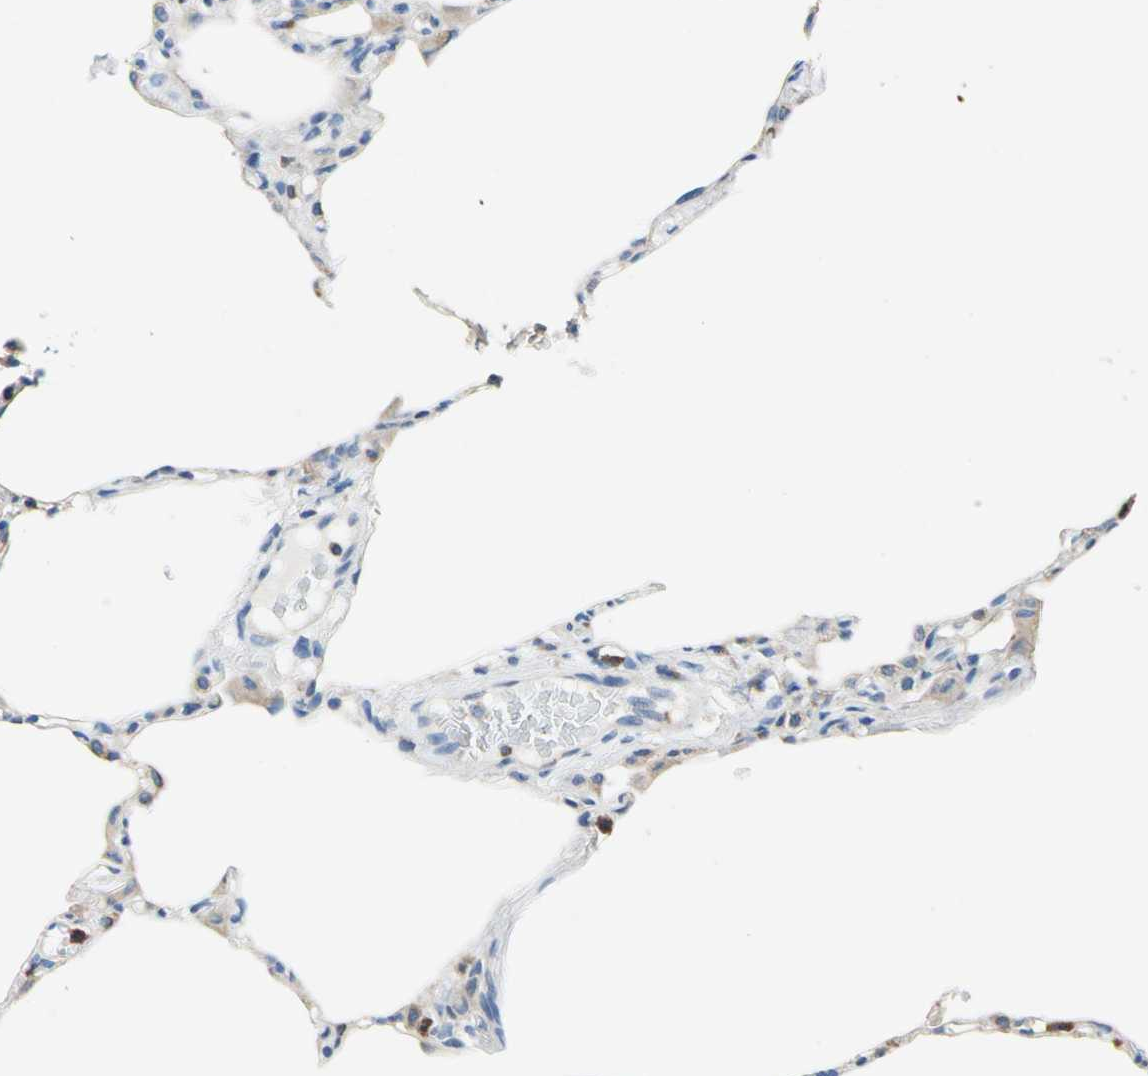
{"staining": {"intensity": "negative", "quantity": "none", "location": "none"}, "tissue": "lung", "cell_type": "Alveolar cells", "image_type": "normal", "snomed": [{"axis": "morphology", "description": "Normal tissue, NOS"}, {"axis": "topography", "description": "Lung"}], "caption": "An image of lung stained for a protein reveals no brown staining in alveolar cells.", "gene": "SEPTIN11", "patient": {"sex": "female", "age": 49}}